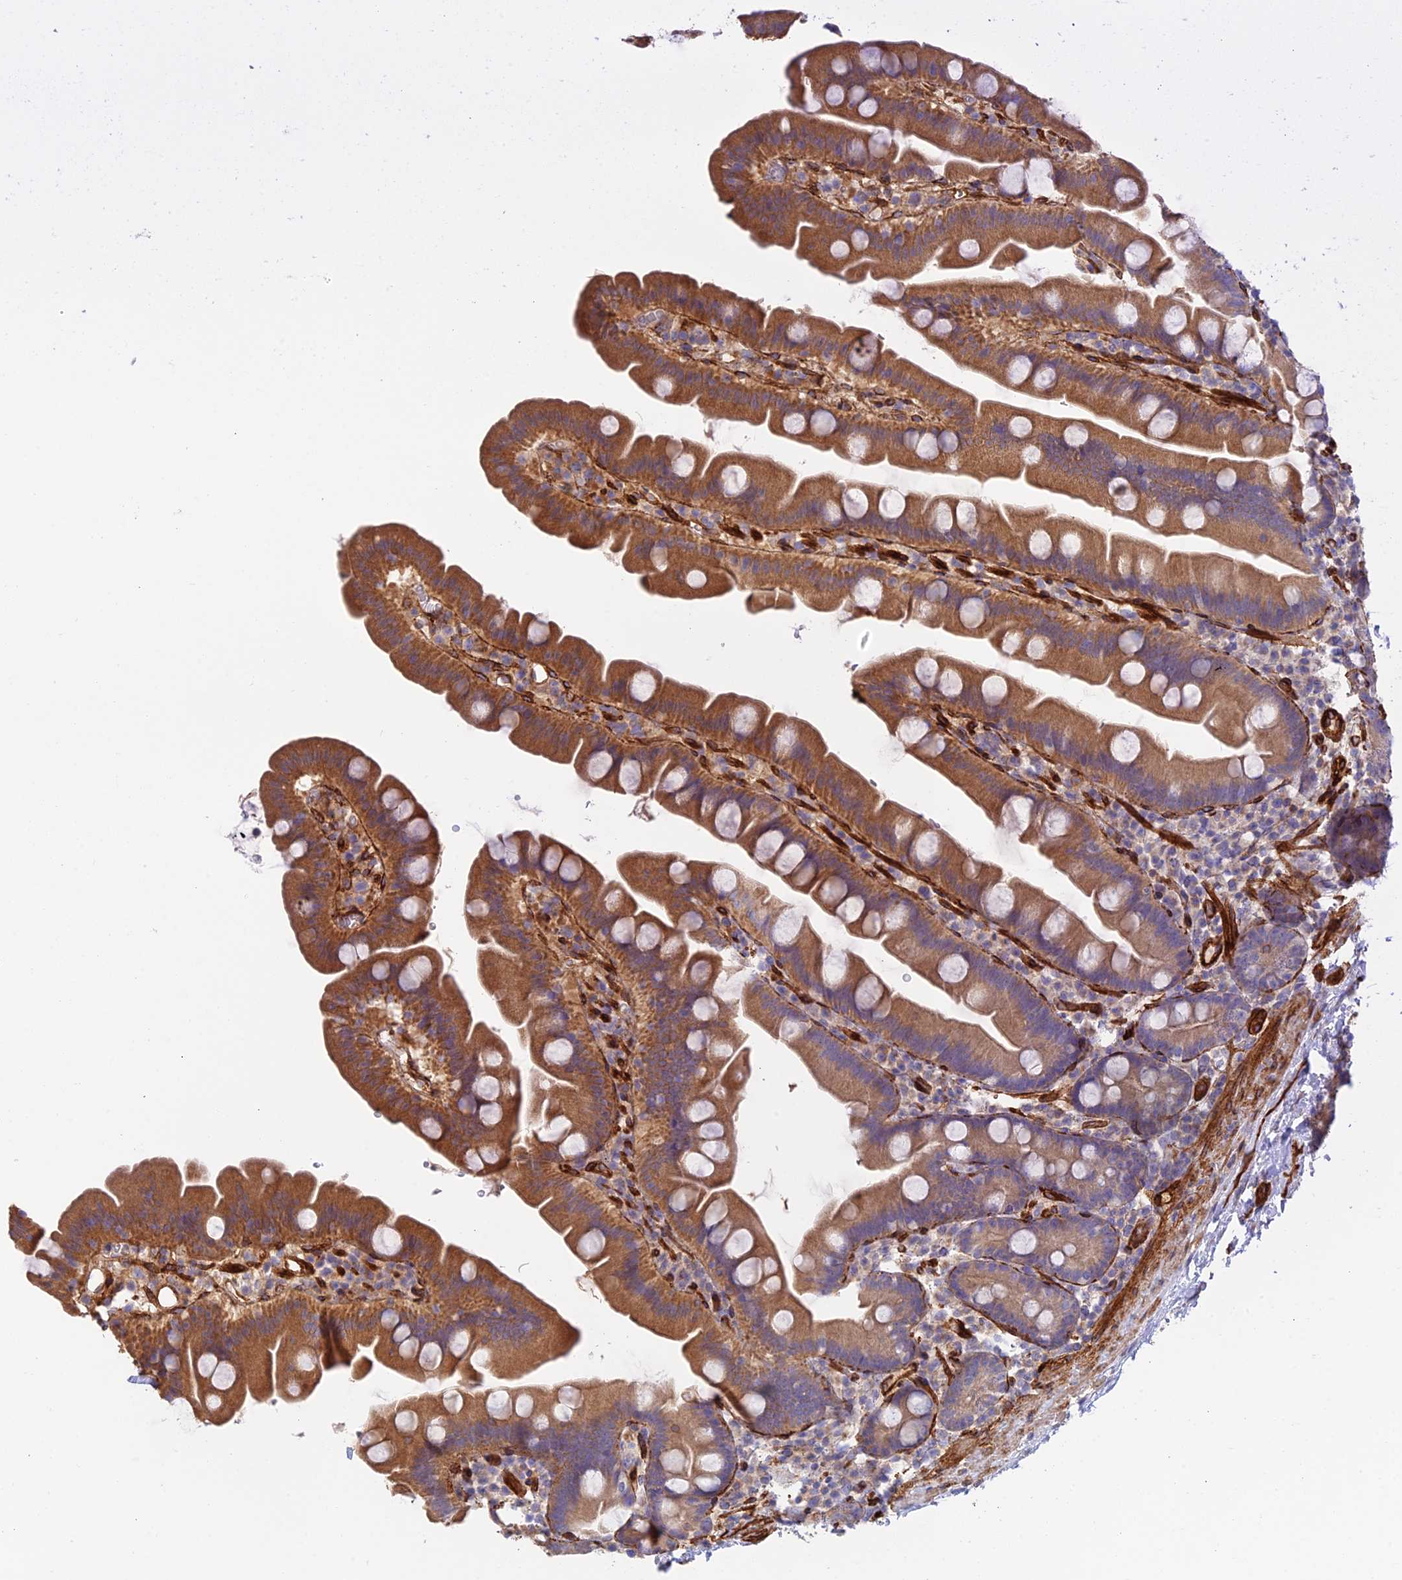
{"staining": {"intensity": "moderate", "quantity": "25%-75%", "location": "cytoplasmic/membranous"}, "tissue": "small intestine", "cell_type": "Glandular cells", "image_type": "normal", "snomed": [{"axis": "morphology", "description": "Normal tissue, NOS"}, {"axis": "topography", "description": "Small intestine"}], "caption": "Immunohistochemical staining of normal human small intestine displays medium levels of moderate cytoplasmic/membranous staining in approximately 25%-75% of glandular cells. (DAB (3,3'-diaminobenzidine) IHC with brightfield microscopy, high magnification).", "gene": "MYO9A", "patient": {"sex": "female", "age": 68}}